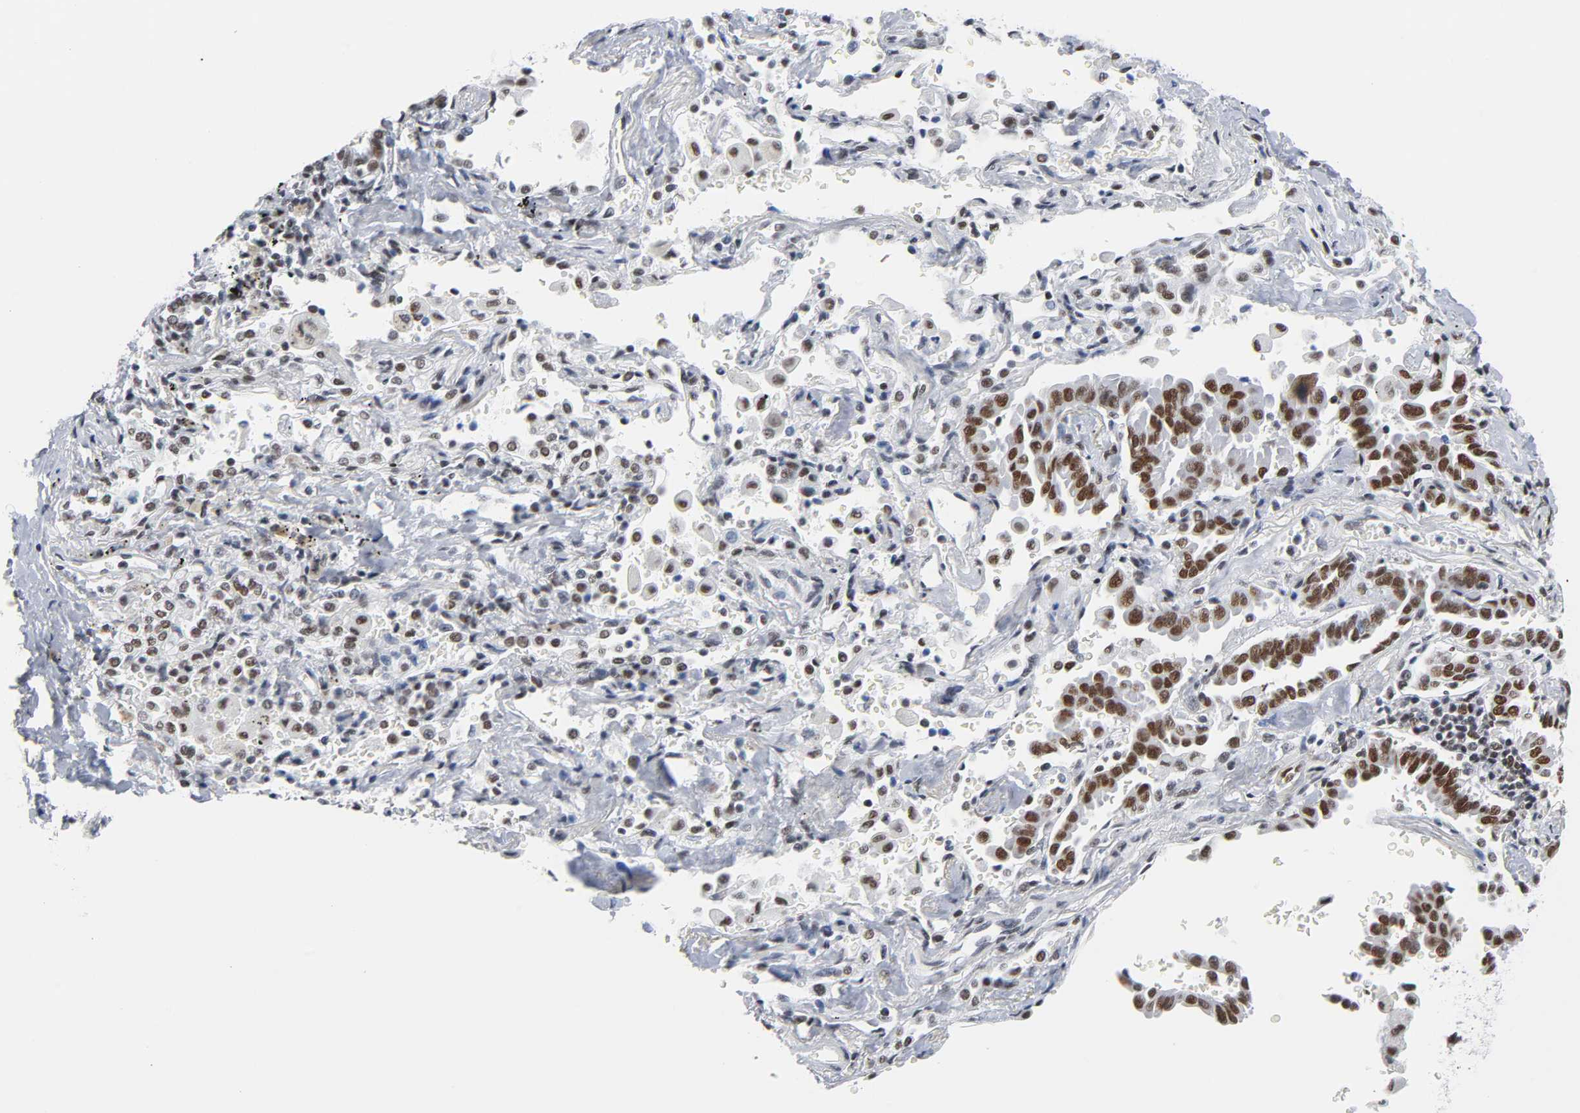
{"staining": {"intensity": "moderate", "quantity": ">75%", "location": "nuclear"}, "tissue": "lung cancer", "cell_type": "Tumor cells", "image_type": "cancer", "snomed": [{"axis": "morphology", "description": "Adenocarcinoma, NOS"}, {"axis": "topography", "description": "Lung"}], "caption": "Human lung cancer stained with a protein marker exhibits moderate staining in tumor cells.", "gene": "CSTF2", "patient": {"sex": "female", "age": 64}}